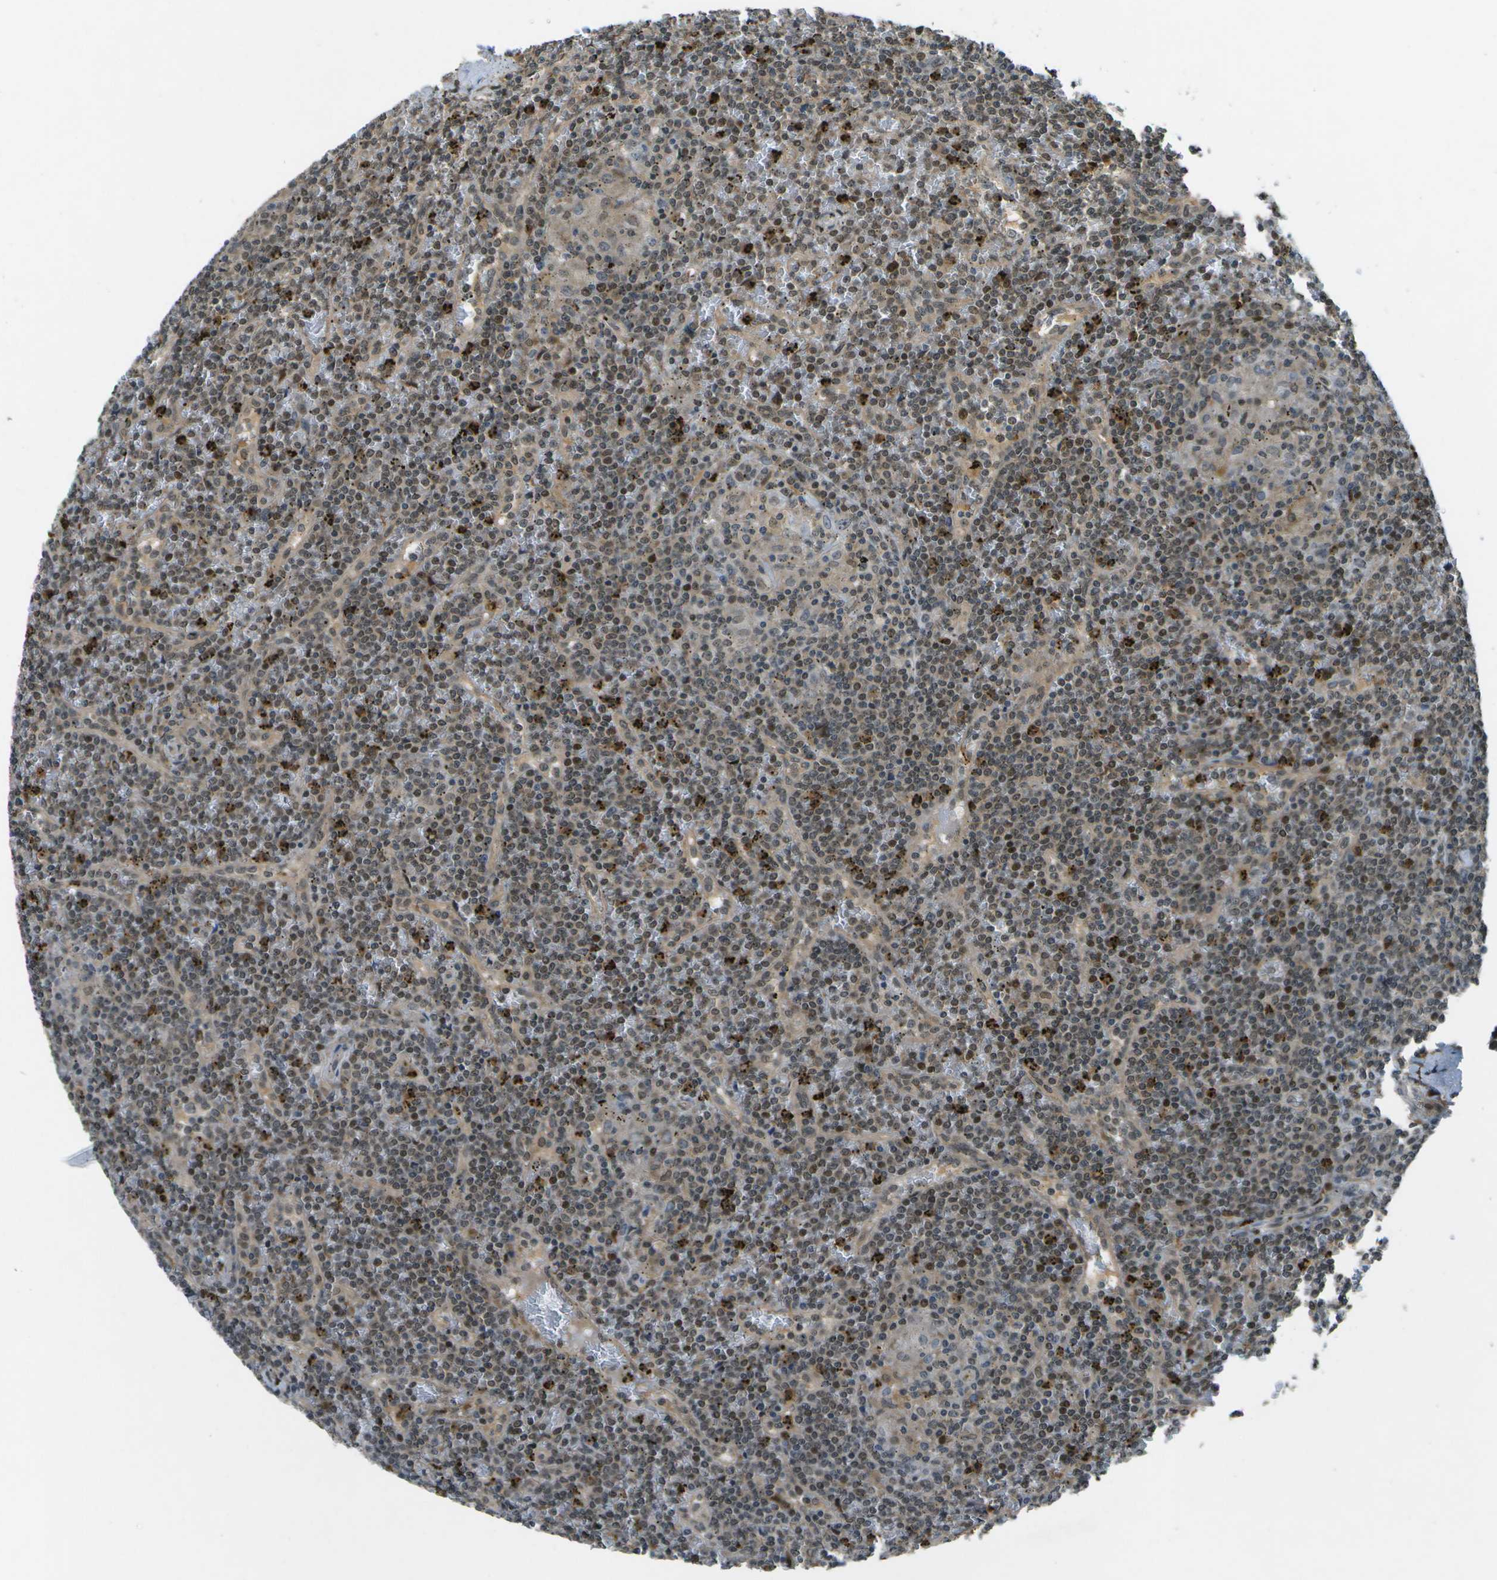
{"staining": {"intensity": "moderate", "quantity": "25%-75%", "location": "nuclear"}, "tissue": "lymphoma", "cell_type": "Tumor cells", "image_type": "cancer", "snomed": [{"axis": "morphology", "description": "Malignant lymphoma, non-Hodgkin's type, Low grade"}, {"axis": "topography", "description": "Spleen"}], "caption": "The histopathology image shows immunohistochemical staining of lymphoma. There is moderate nuclear expression is identified in approximately 25%-75% of tumor cells.", "gene": "GANC", "patient": {"sex": "female", "age": 19}}